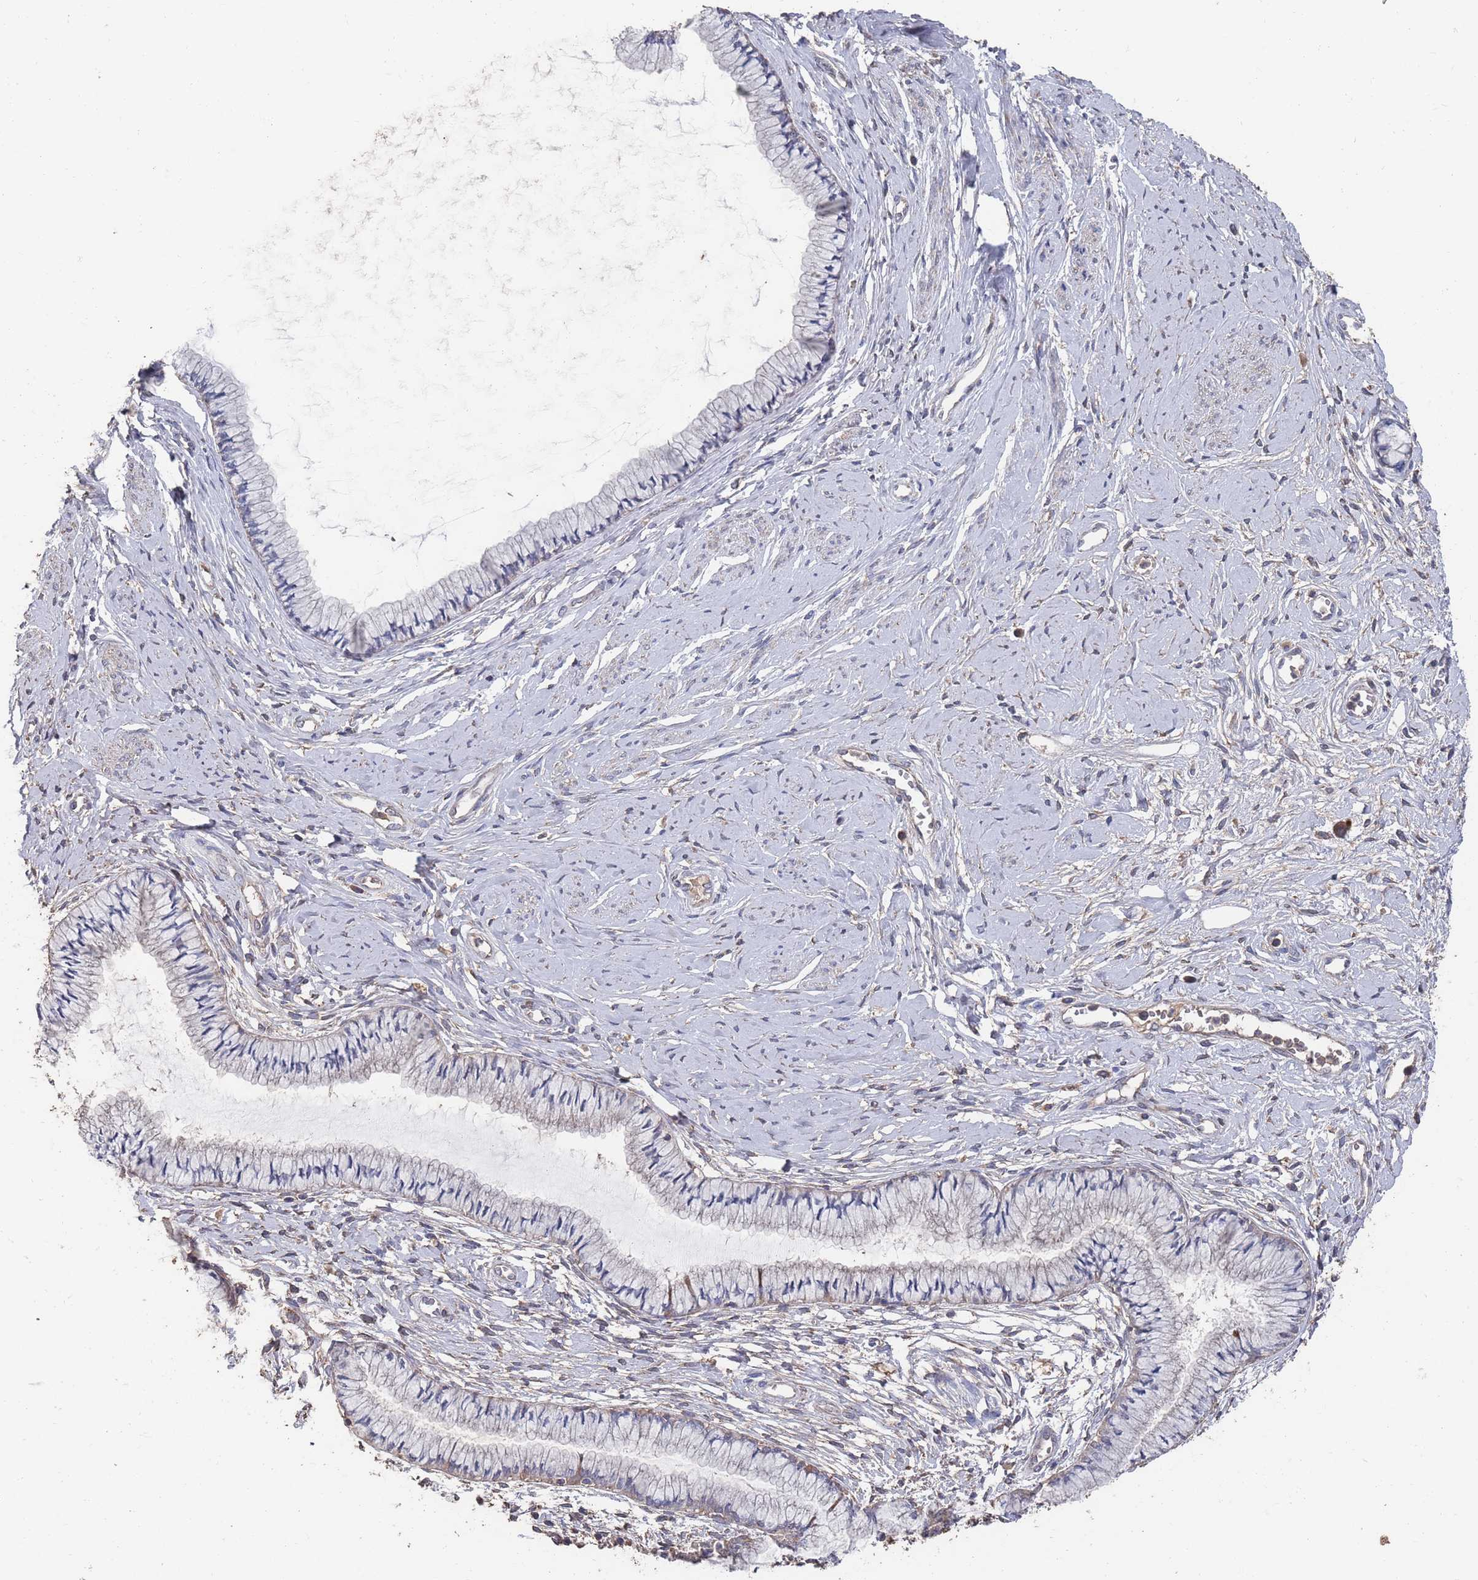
{"staining": {"intensity": "weak", "quantity": "25%-75%", "location": "cytoplasmic/membranous"}, "tissue": "cervix", "cell_type": "Glandular cells", "image_type": "normal", "snomed": [{"axis": "morphology", "description": "Normal tissue, NOS"}, {"axis": "topography", "description": "Cervix"}], "caption": "A high-resolution photomicrograph shows IHC staining of unremarkable cervix, which displays weak cytoplasmic/membranous expression in approximately 25%-75% of glandular cells.", "gene": "BTBD18", "patient": {"sex": "female", "age": 42}}